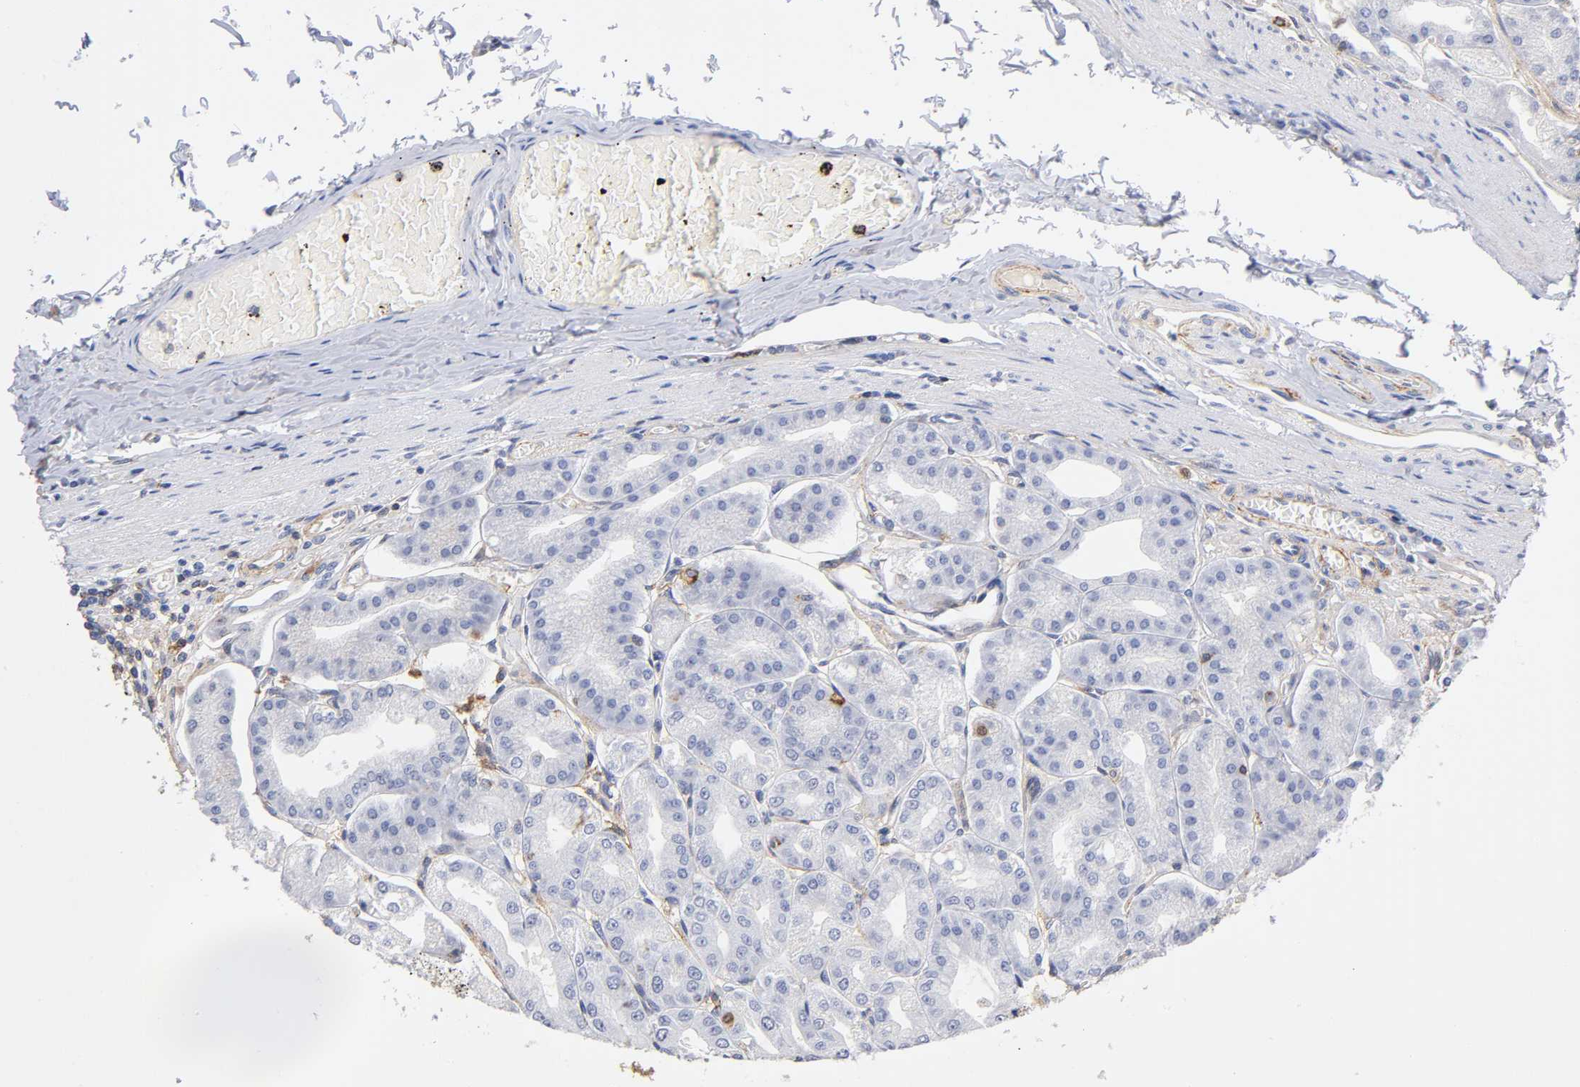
{"staining": {"intensity": "weak", "quantity": "<25%", "location": "cytoplasmic/membranous"}, "tissue": "stomach", "cell_type": "Glandular cells", "image_type": "normal", "snomed": [{"axis": "morphology", "description": "Normal tissue, NOS"}, {"axis": "topography", "description": "Stomach, lower"}], "caption": "Immunohistochemistry (IHC) of normal human stomach shows no staining in glandular cells. Nuclei are stained in blue.", "gene": "ANXA7", "patient": {"sex": "male", "age": 71}}